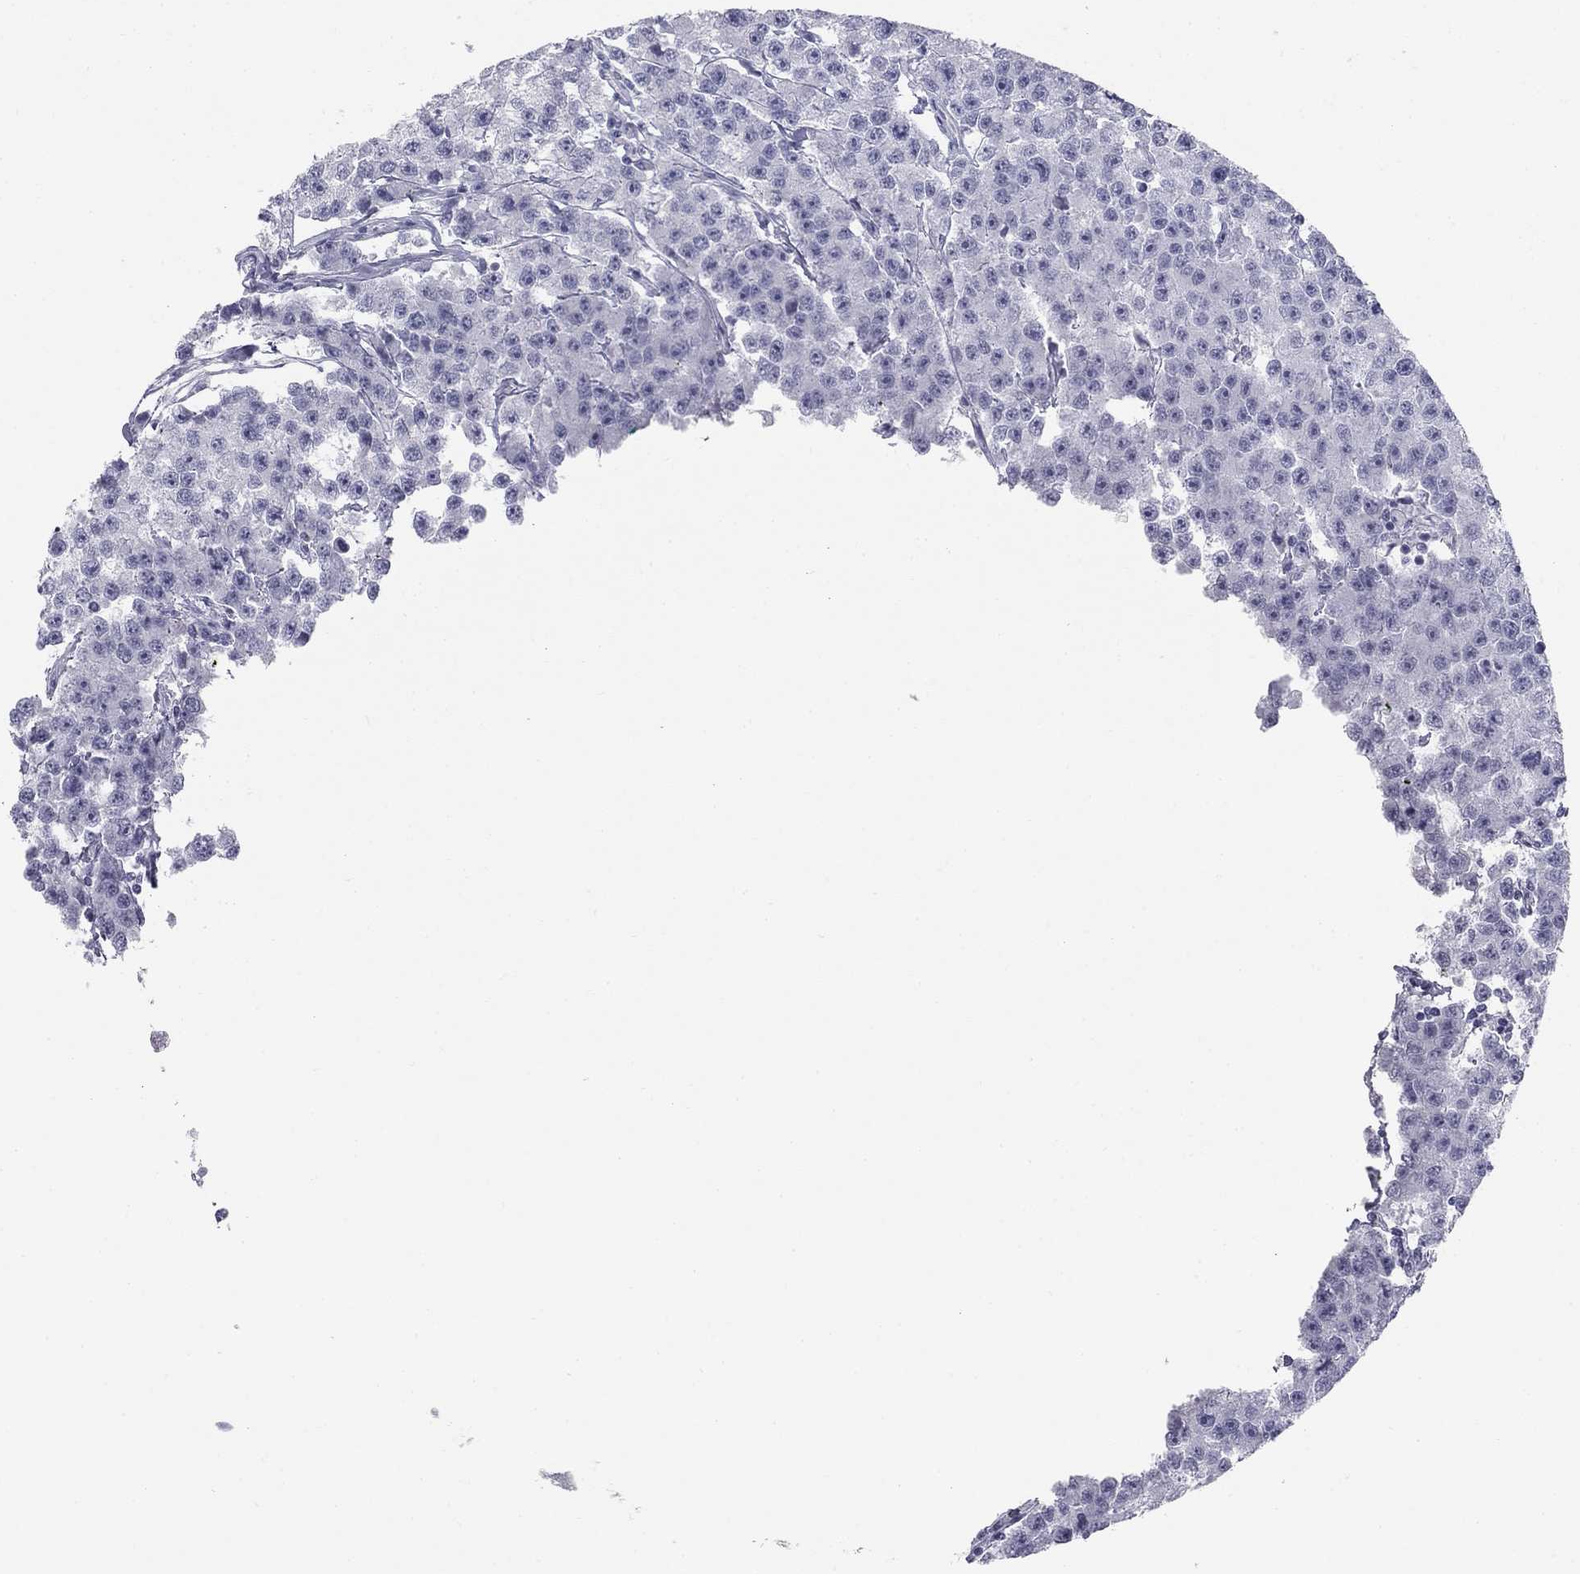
{"staining": {"intensity": "negative", "quantity": "none", "location": "none"}, "tissue": "testis cancer", "cell_type": "Tumor cells", "image_type": "cancer", "snomed": [{"axis": "morphology", "description": "Seminoma, NOS"}, {"axis": "topography", "description": "Testis"}], "caption": "Tumor cells show no significant expression in testis seminoma.", "gene": "SULT2B1", "patient": {"sex": "male", "age": 59}}